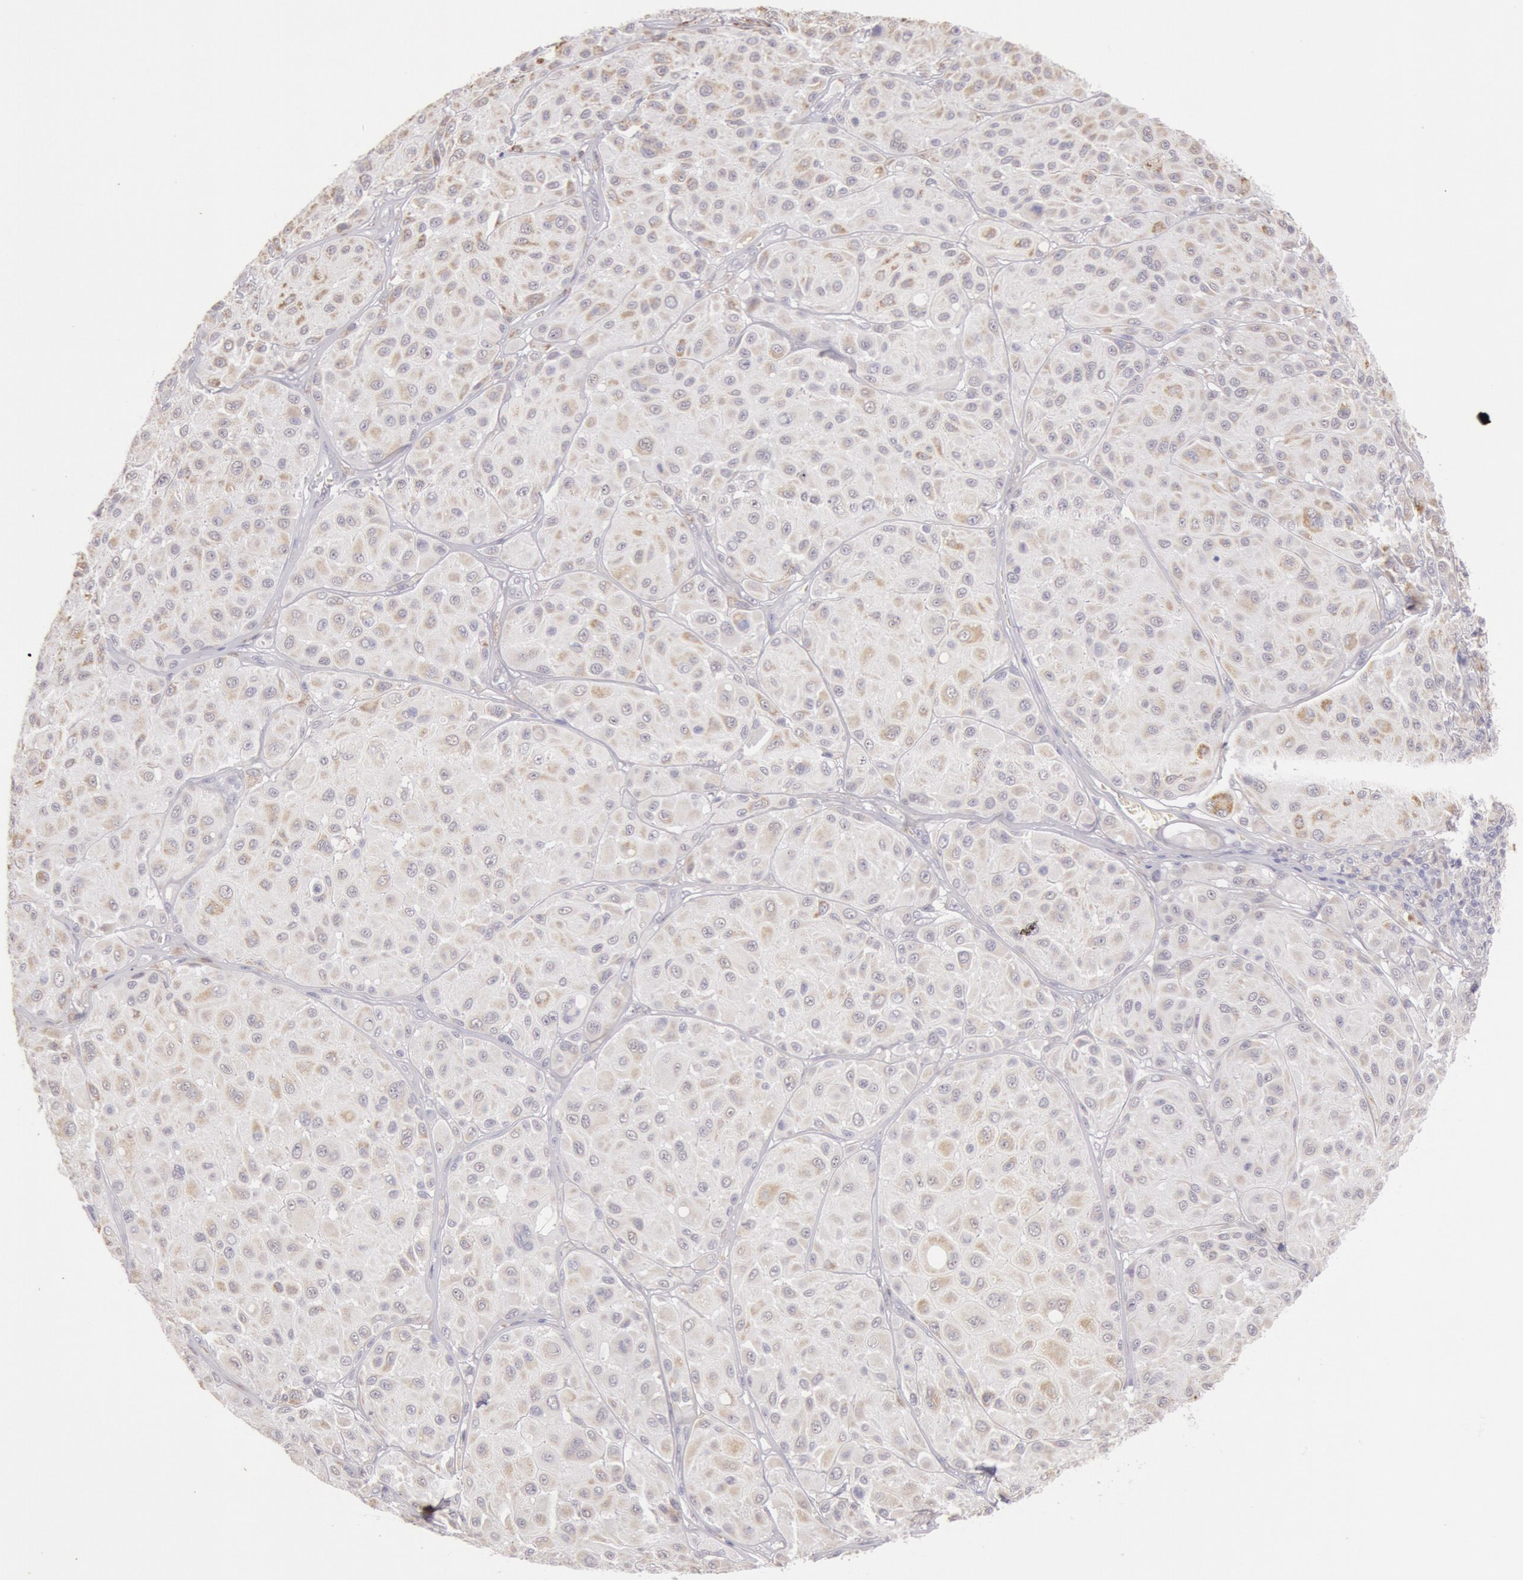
{"staining": {"intensity": "weak", "quantity": "25%-75%", "location": "cytoplasmic/membranous"}, "tissue": "melanoma", "cell_type": "Tumor cells", "image_type": "cancer", "snomed": [{"axis": "morphology", "description": "Malignant melanoma, NOS"}, {"axis": "topography", "description": "Skin"}], "caption": "Brown immunohistochemical staining in melanoma reveals weak cytoplasmic/membranous positivity in about 25%-75% of tumor cells.", "gene": "FRMD6", "patient": {"sex": "male", "age": 36}}